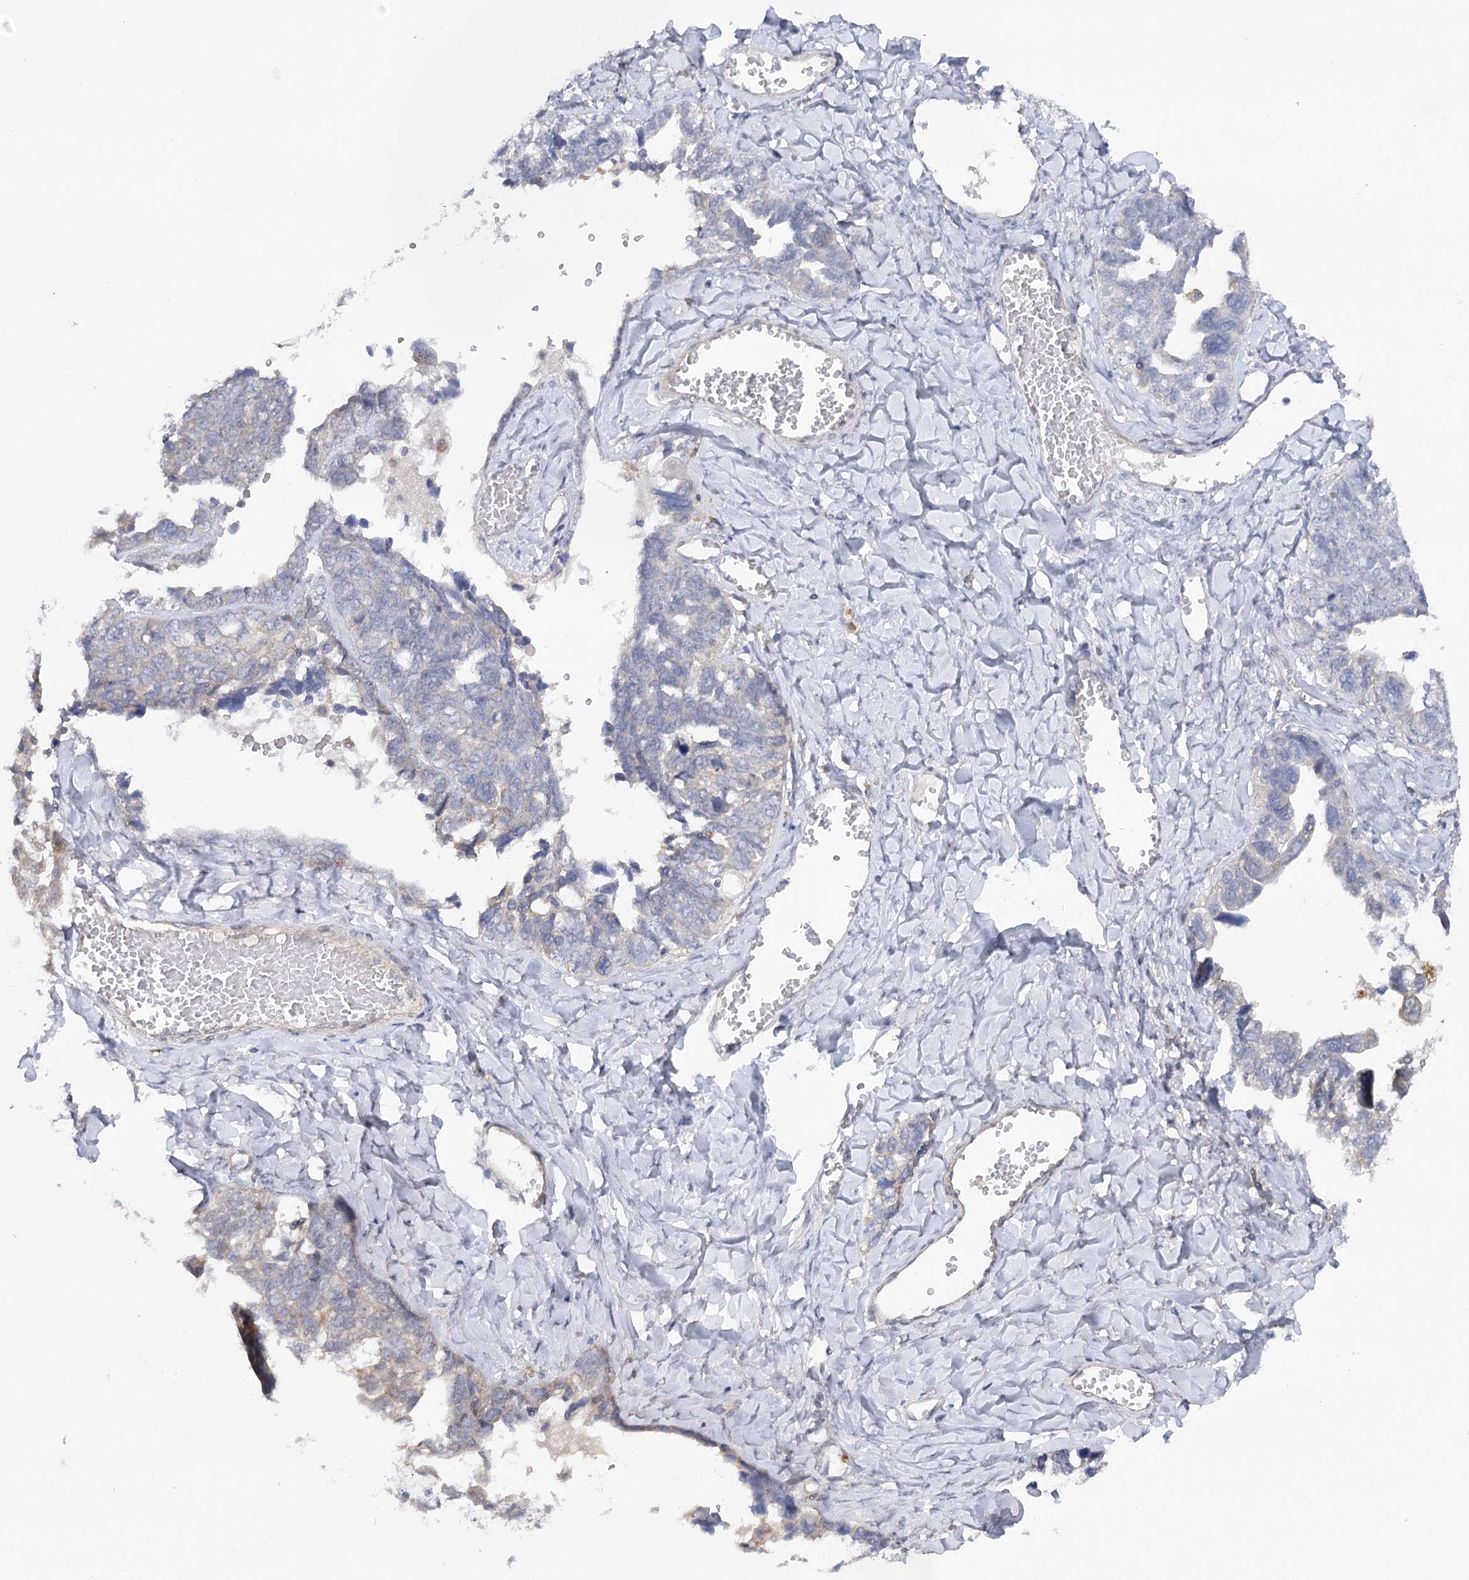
{"staining": {"intensity": "negative", "quantity": "none", "location": "none"}, "tissue": "ovarian cancer", "cell_type": "Tumor cells", "image_type": "cancer", "snomed": [{"axis": "morphology", "description": "Cystadenocarcinoma, serous, NOS"}, {"axis": "topography", "description": "Ovary"}], "caption": "Protein analysis of ovarian cancer exhibits no significant expression in tumor cells.", "gene": "SCN11A", "patient": {"sex": "female", "age": 79}}